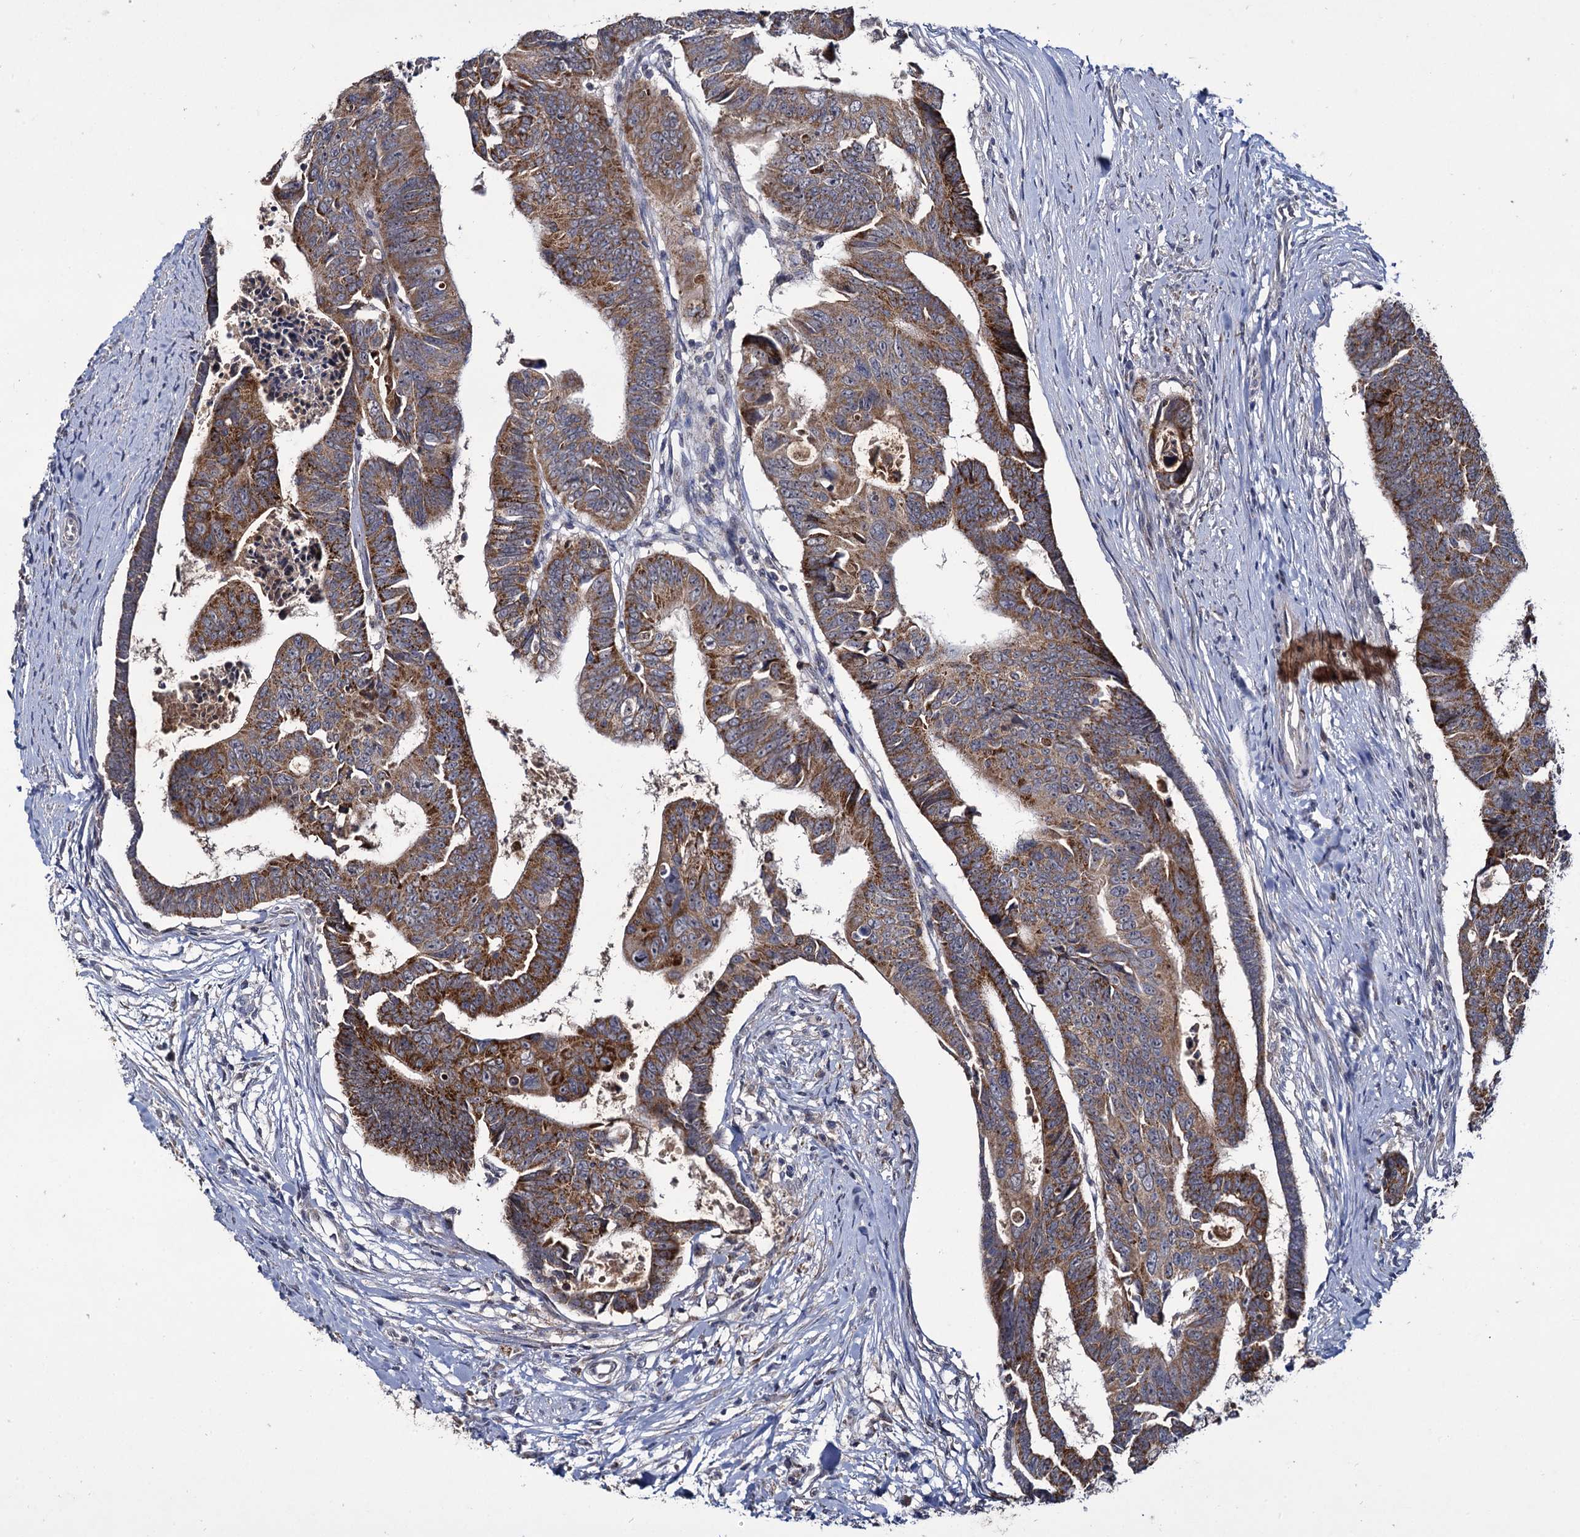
{"staining": {"intensity": "strong", "quantity": ">75%", "location": "cytoplasmic/membranous"}, "tissue": "colorectal cancer", "cell_type": "Tumor cells", "image_type": "cancer", "snomed": [{"axis": "morphology", "description": "Adenocarcinoma, NOS"}, {"axis": "topography", "description": "Rectum"}], "caption": "IHC (DAB (3,3'-diaminobenzidine)) staining of adenocarcinoma (colorectal) demonstrates strong cytoplasmic/membranous protein expression in approximately >75% of tumor cells.", "gene": "RPUSD4", "patient": {"sex": "female", "age": 65}}